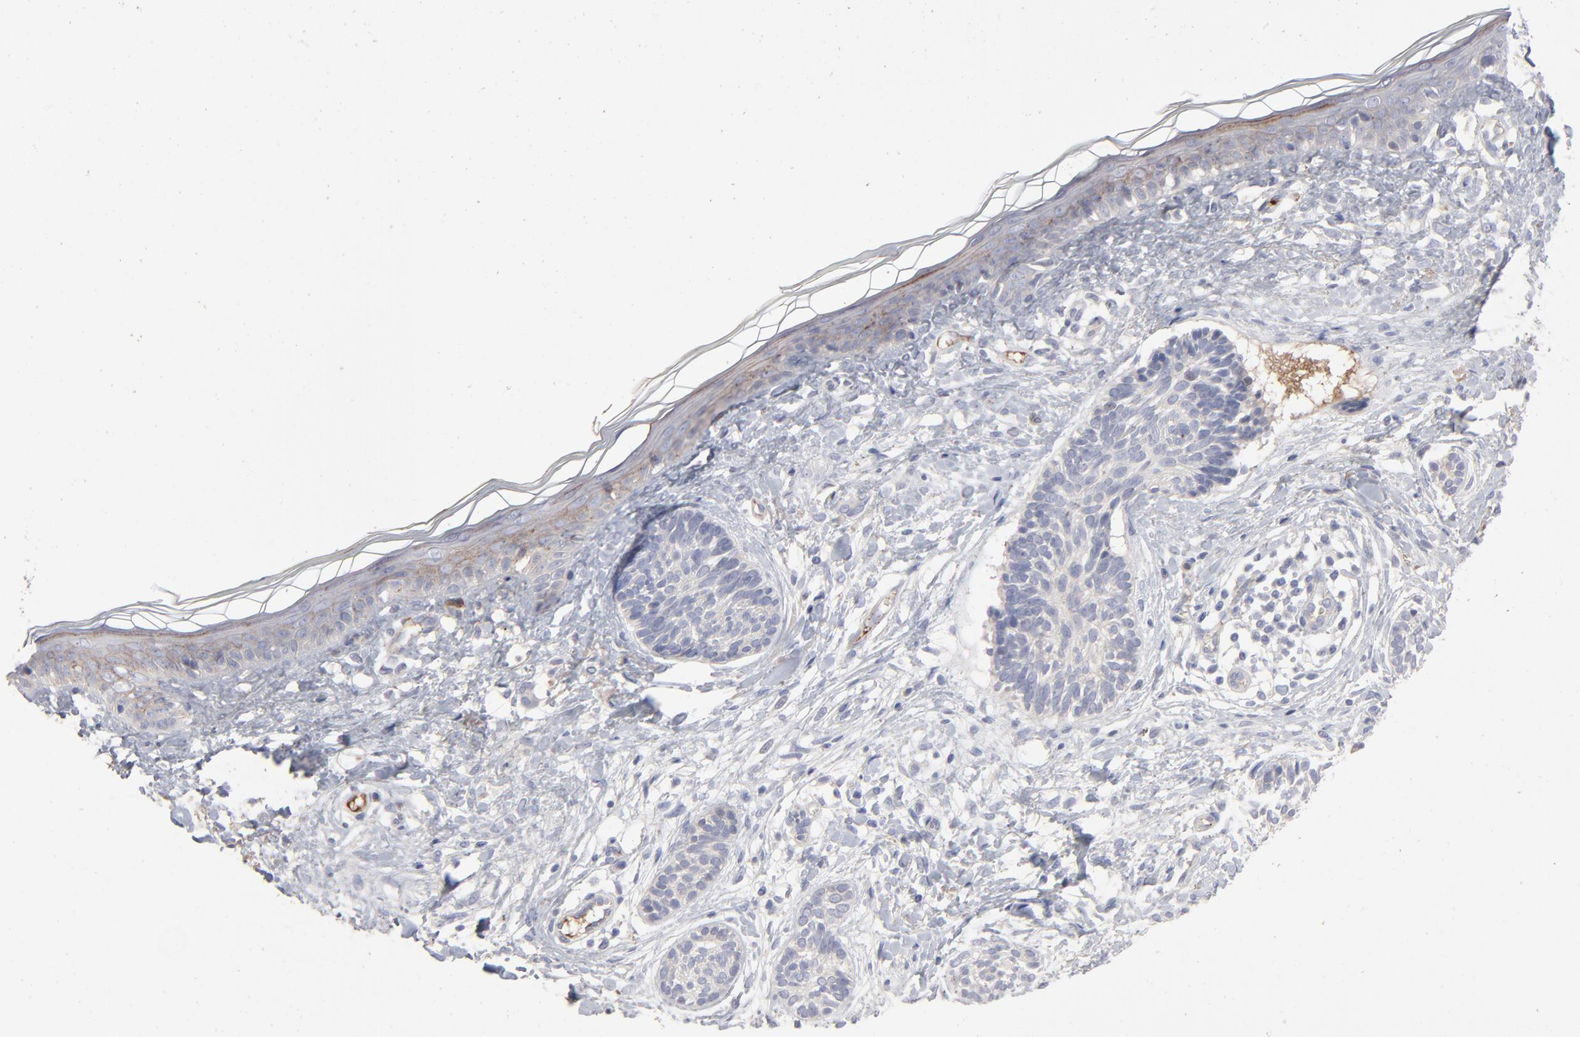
{"staining": {"intensity": "negative", "quantity": "none", "location": "none"}, "tissue": "skin cancer", "cell_type": "Tumor cells", "image_type": "cancer", "snomed": [{"axis": "morphology", "description": "Normal tissue, NOS"}, {"axis": "morphology", "description": "Basal cell carcinoma"}, {"axis": "topography", "description": "Skin"}], "caption": "This is an immunohistochemistry (IHC) photomicrograph of human basal cell carcinoma (skin). There is no positivity in tumor cells.", "gene": "CCR3", "patient": {"sex": "male", "age": 63}}